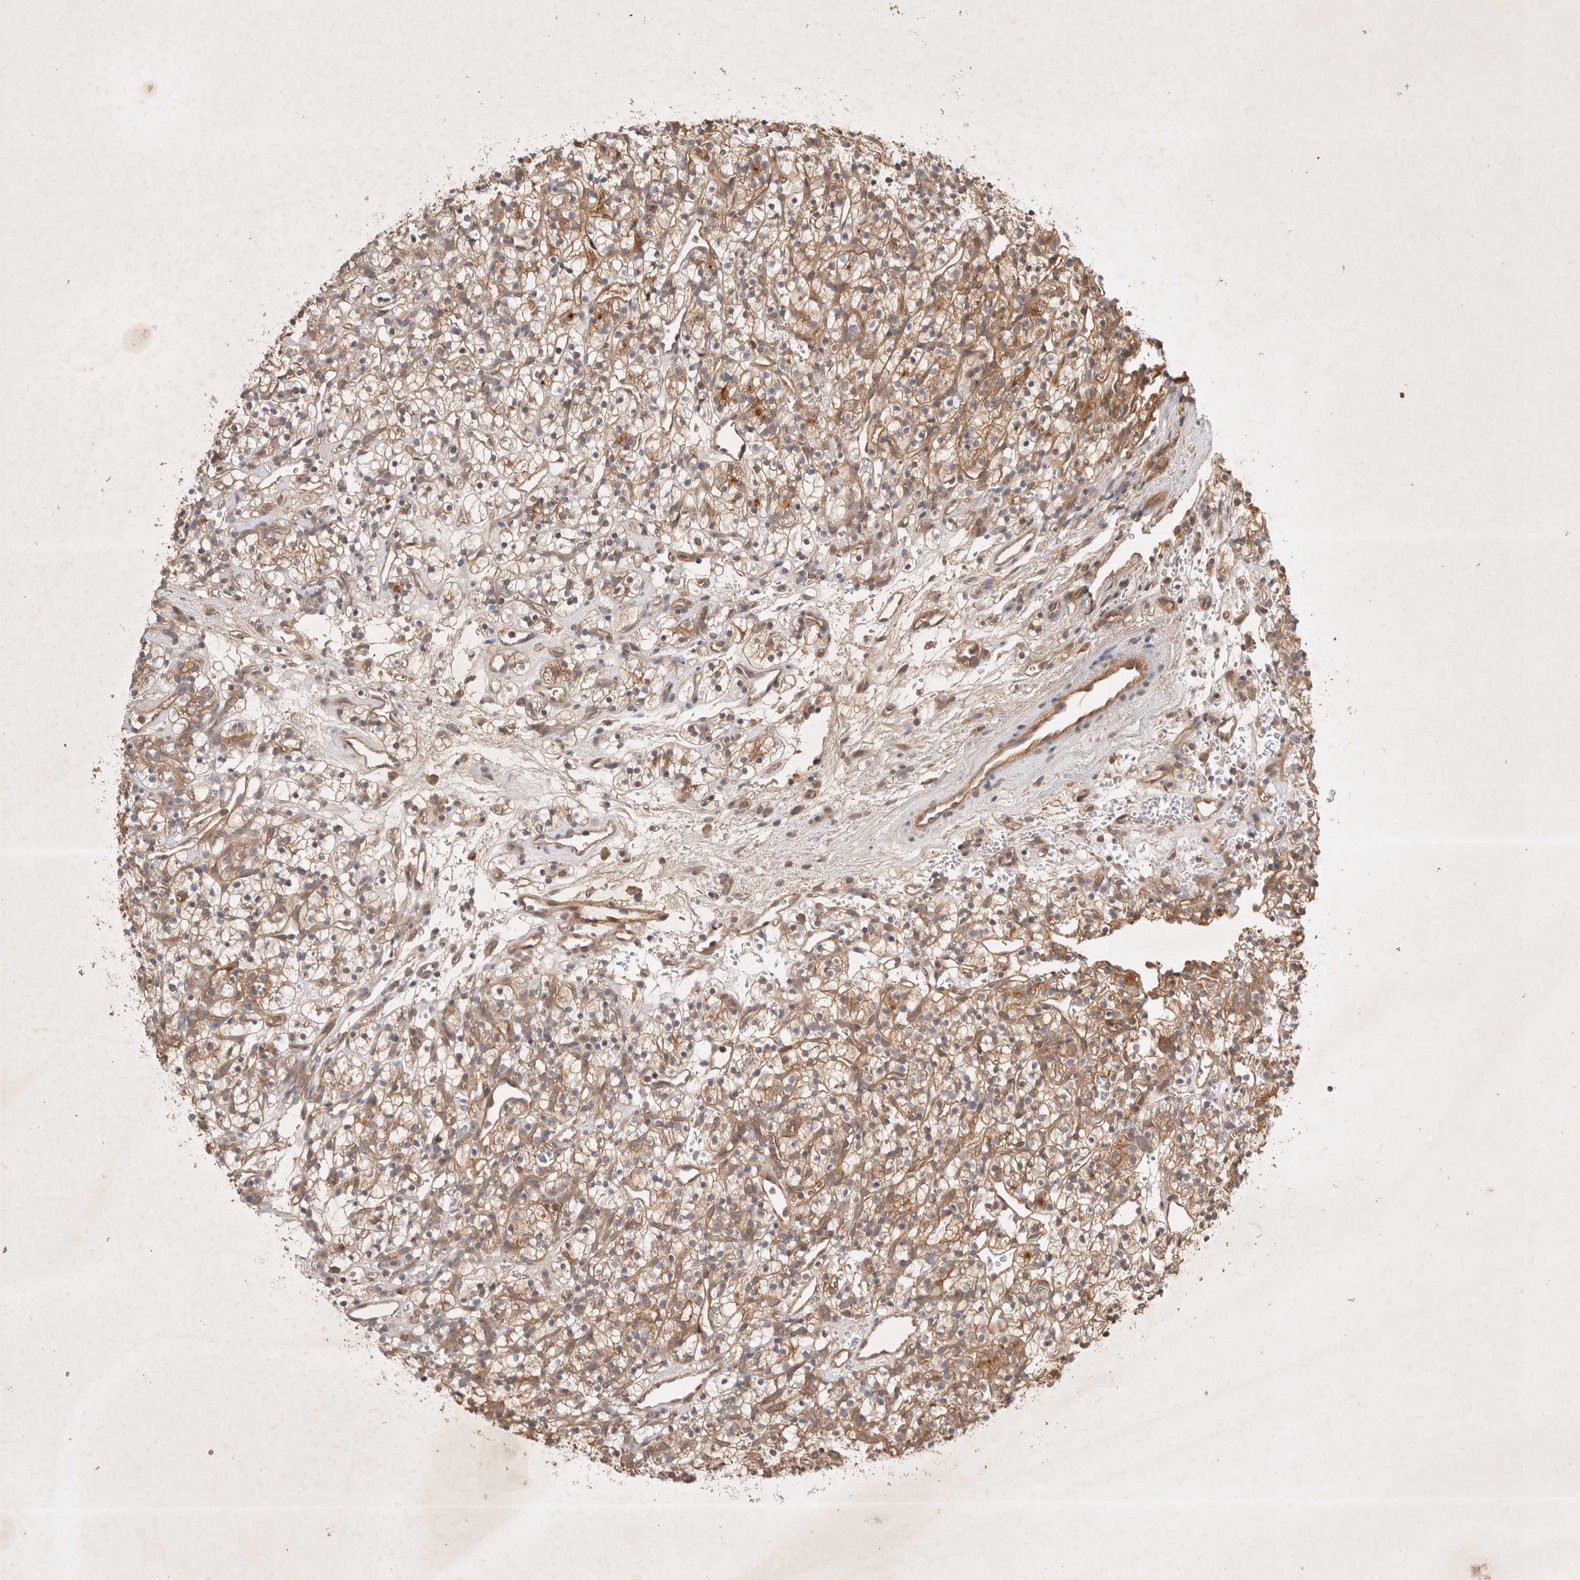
{"staining": {"intensity": "weak", "quantity": ">75%", "location": "cytoplasmic/membranous"}, "tissue": "renal cancer", "cell_type": "Tumor cells", "image_type": "cancer", "snomed": [{"axis": "morphology", "description": "Adenocarcinoma, NOS"}, {"axis": "topography", "description": "Kidney"}], "caption": "Immunohistochemistry image of neoplastic tissue: human renal cancer stained using immunohistochemistry (IHC) displays low levels of weak protein expression localized specifically in the cytoplasmic/membranous of tumor cells, appearing as a cytoplasmic/membranous brown color.", "gene": "YES1", "patient": {"sex": "female", "age": 57}}